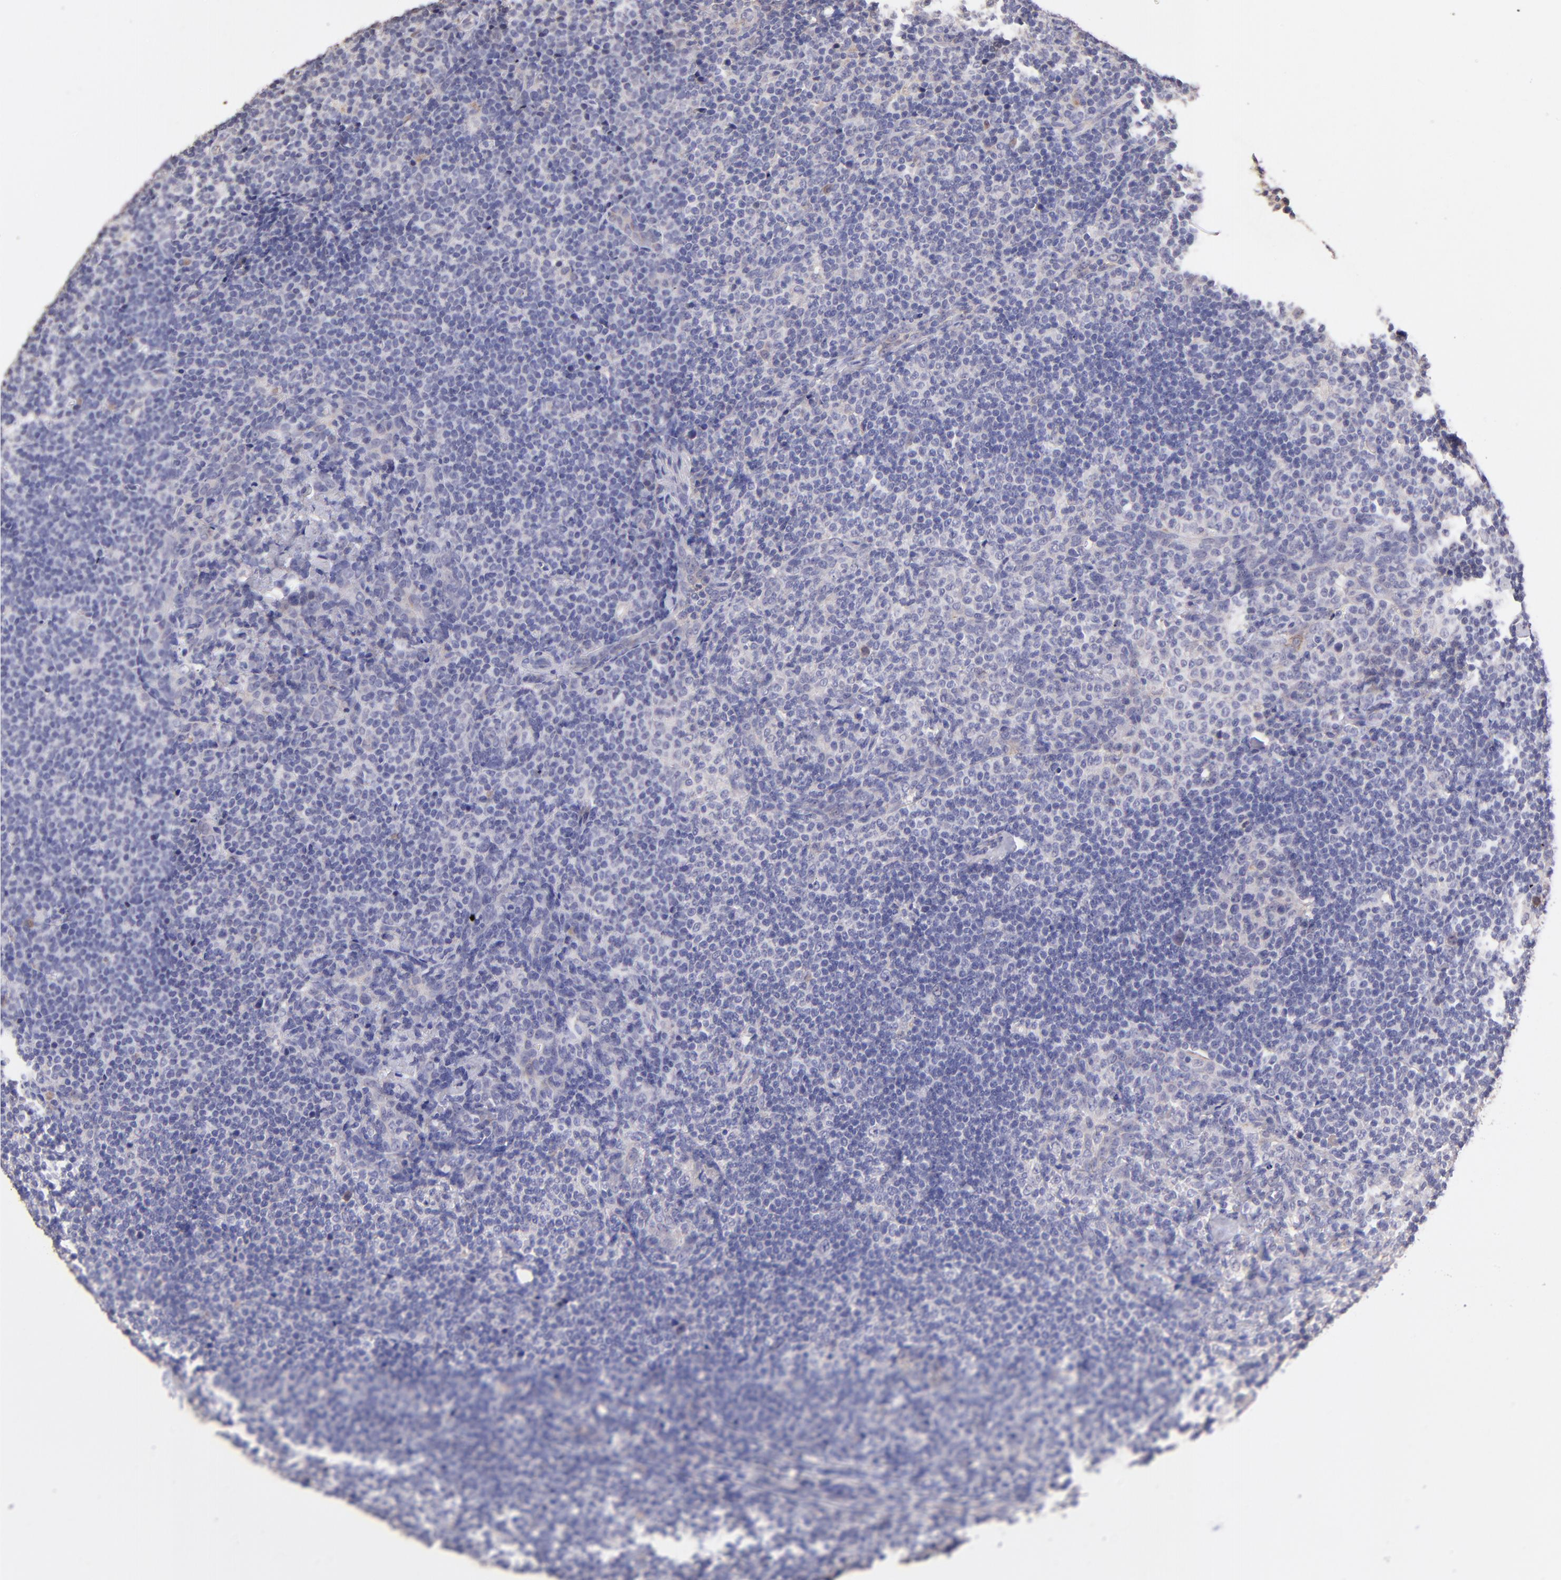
{"staining": {"intensity": "negative", "quantity": "none", "location": "none"}, "tissue": "lymph node", "cell_type": "Germinal center cells", "image_type": "normal", "snomed": [{"axis": "morphology", "description": "Normal tissue, NOS"}, {"axis": "morphology", "description": "Uncertain malignant potential"}, {"axis": "topography", "description": "Lymph node"}, {"axis": "topography", "description": "Salivary gland, NOS"}], "caption": "An immunohistochemistry (IHC) histopathology image of normal lymph node is shown. There is no staining in germinal center cells of lymph node.", "gene": "RNASEL", "patient": {"sex": "female", "age": 51}}